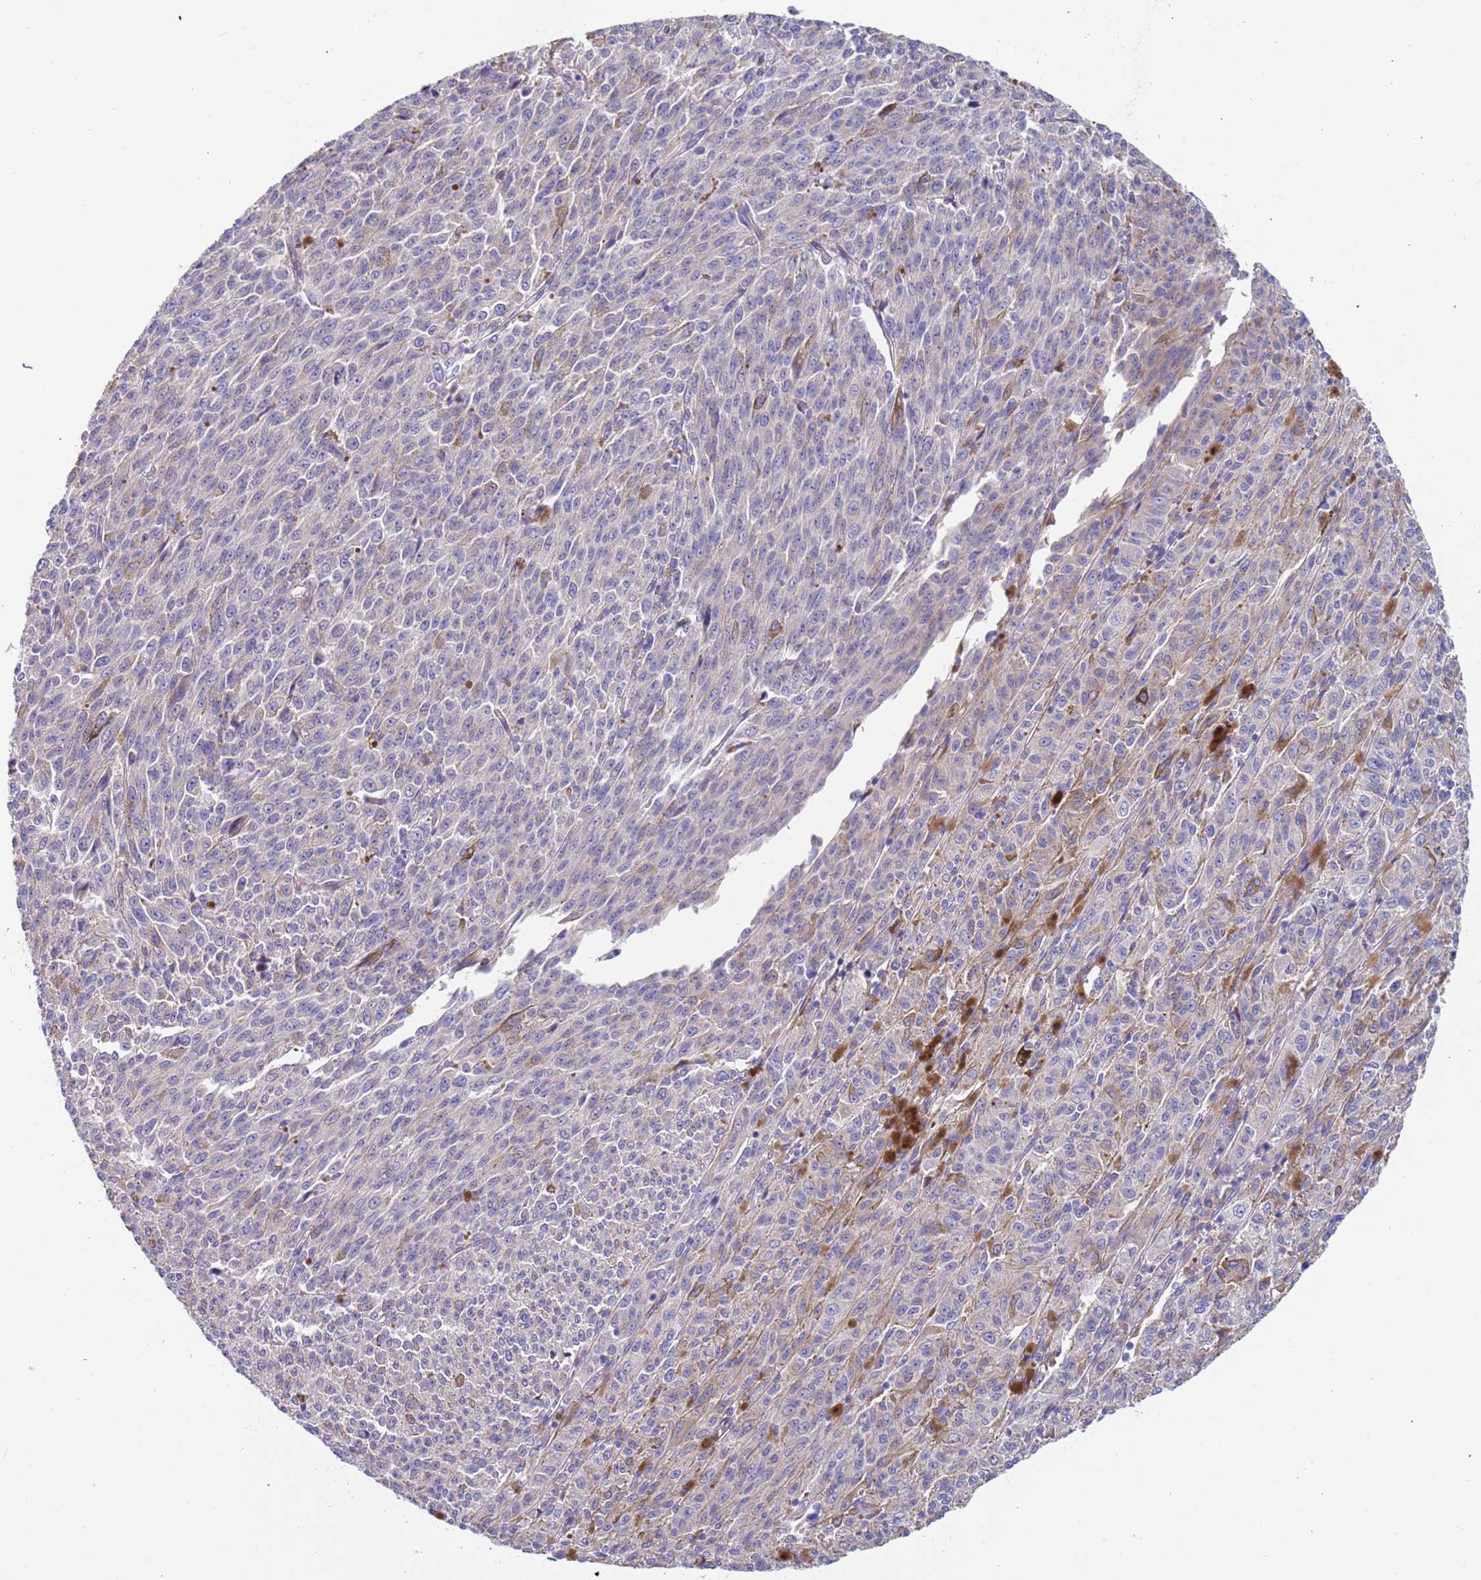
{"staining": {"intensity": "negative", "quantity": "none", "location": "none"}, "tissue": "melanoma", "cell_type": "Tumor cells", "image_type": "cancer", "snomed": [{"axis": "morphology", "description": "Malignant melanoma, NOS"}, {"axis": "topography", "description": "Skin"}], "caption": "This is a photomicrograph of IHC staining of malignant melanoma, which shows no staining in tumor cells. (Brightfield microscopy of DAB (3,3'-diaminobenzidine) IHC at high magnification).", "gene": "LAMB4", "patient": {"sex": "female", "age": 52}}